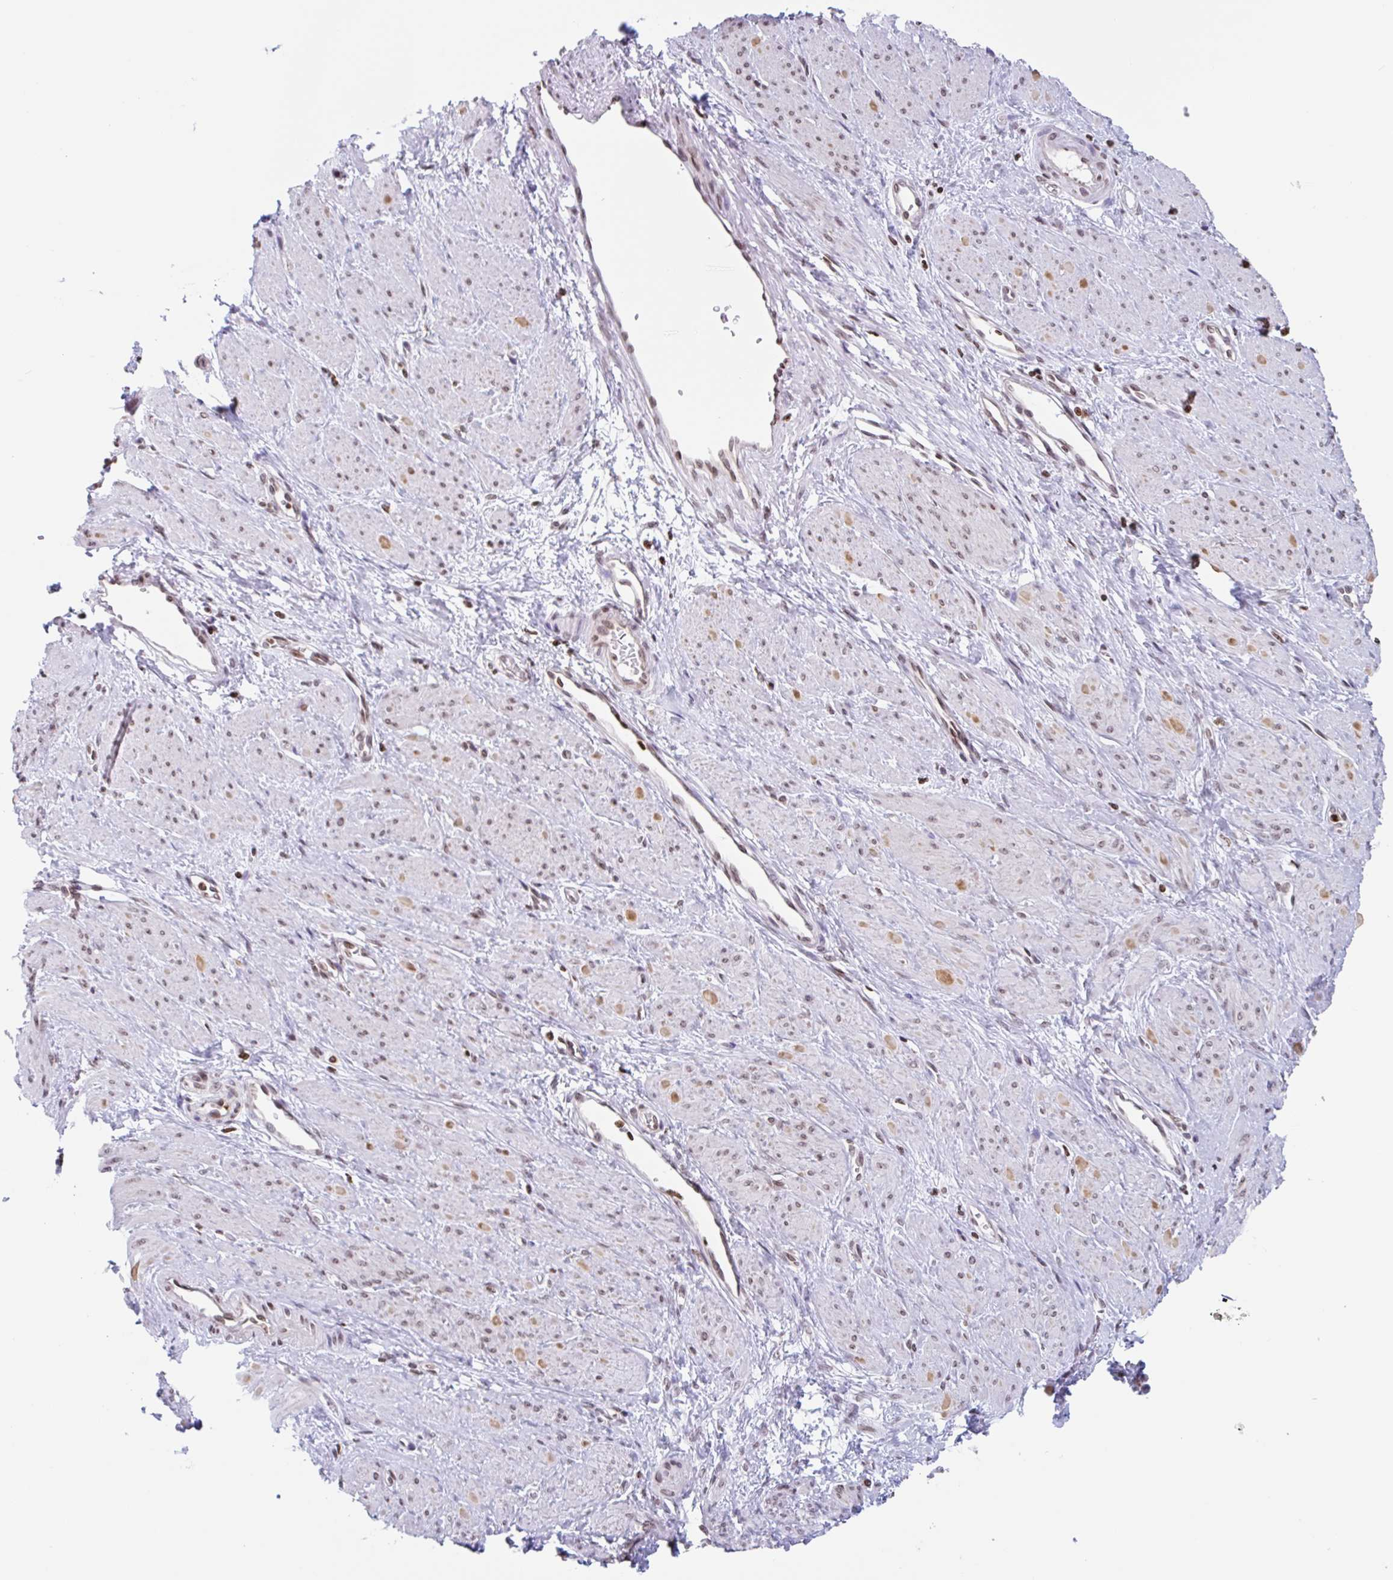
{"staining": {"intensity": "moderate", "quantity": "25%-75%", "location": "nuclear"}, "tissue": "smooth muscle", "cell_type": "Smooth muscle cells", "image_type": "normal", "snomed": [{"axis": "morphology", "description": "Normal tissue, NOS"}, {"axis": "topography", "description": "Smooth muscle"}, {"axis": "topography", "description": "Uterus"}], "caption": "Immunohistochemical staining of benign smooth muscle exhibits 25%-75% levels of moderate nuclear protein staining in about 25%-75% of smooth muscle cells.", "gene": "NOL6", "patient": {"sex": "female", "age": 39}}